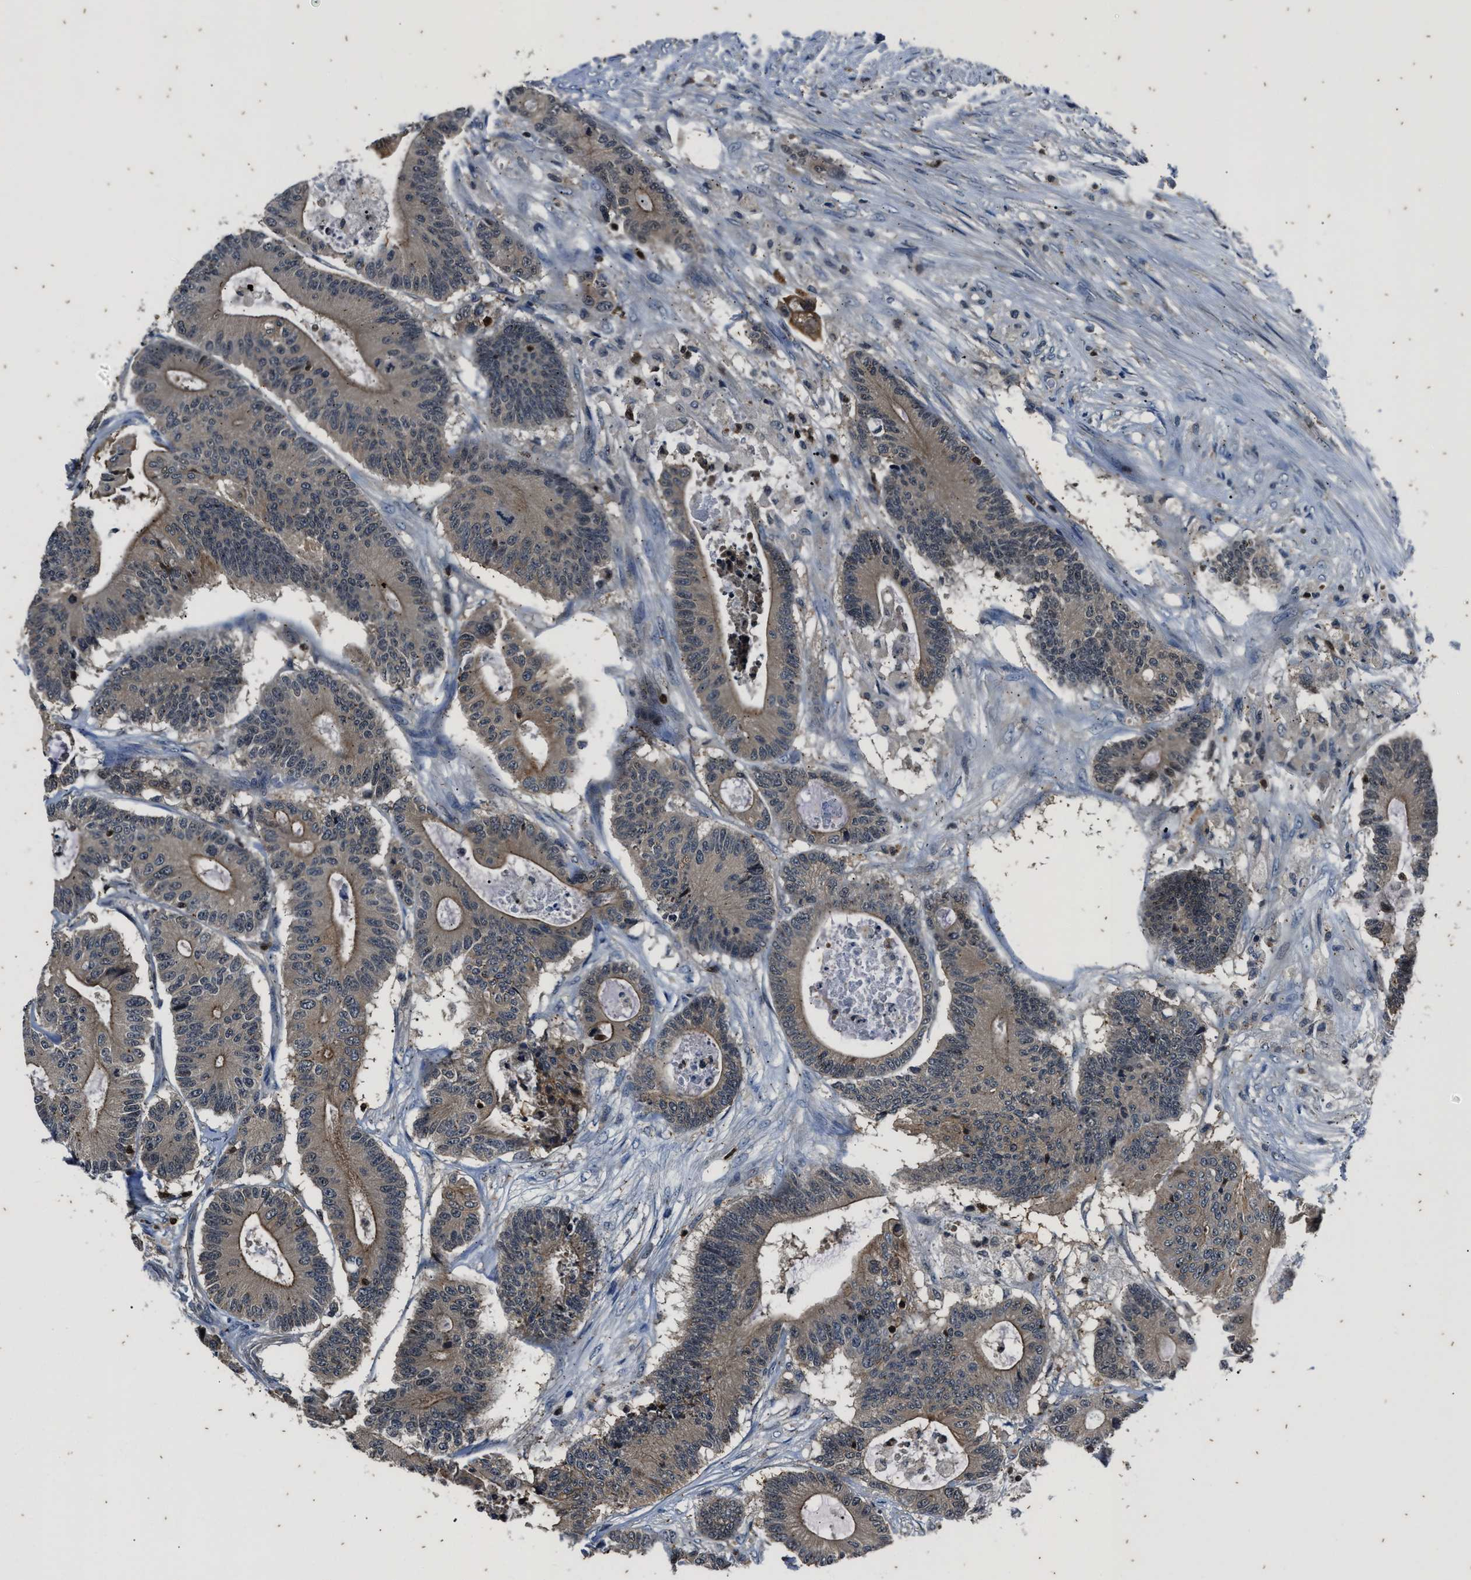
{"staining": {"intensity": "weak", "quantity": "25%-75%", "location": "cytoplasmic/membranous"}, "tissue": "colorectal cancer", "cell_type": "Tumor cells", "image_type": "cancer", "snomed": [{"axis": "morphology", "description": "Adenocarcinoma, NOS"}, {"axis": "topography", "description": "Colon"}], "caption": "Weak cytoplasmic/membranous positivity for a protein is seen in about 25%-75% of tumor cells of colorectal cancer (adenocarcinoma) using immunohistochemistry (IHC).", "gene": "PTPN7", "patient": {"sex": "female", "age": 84}}